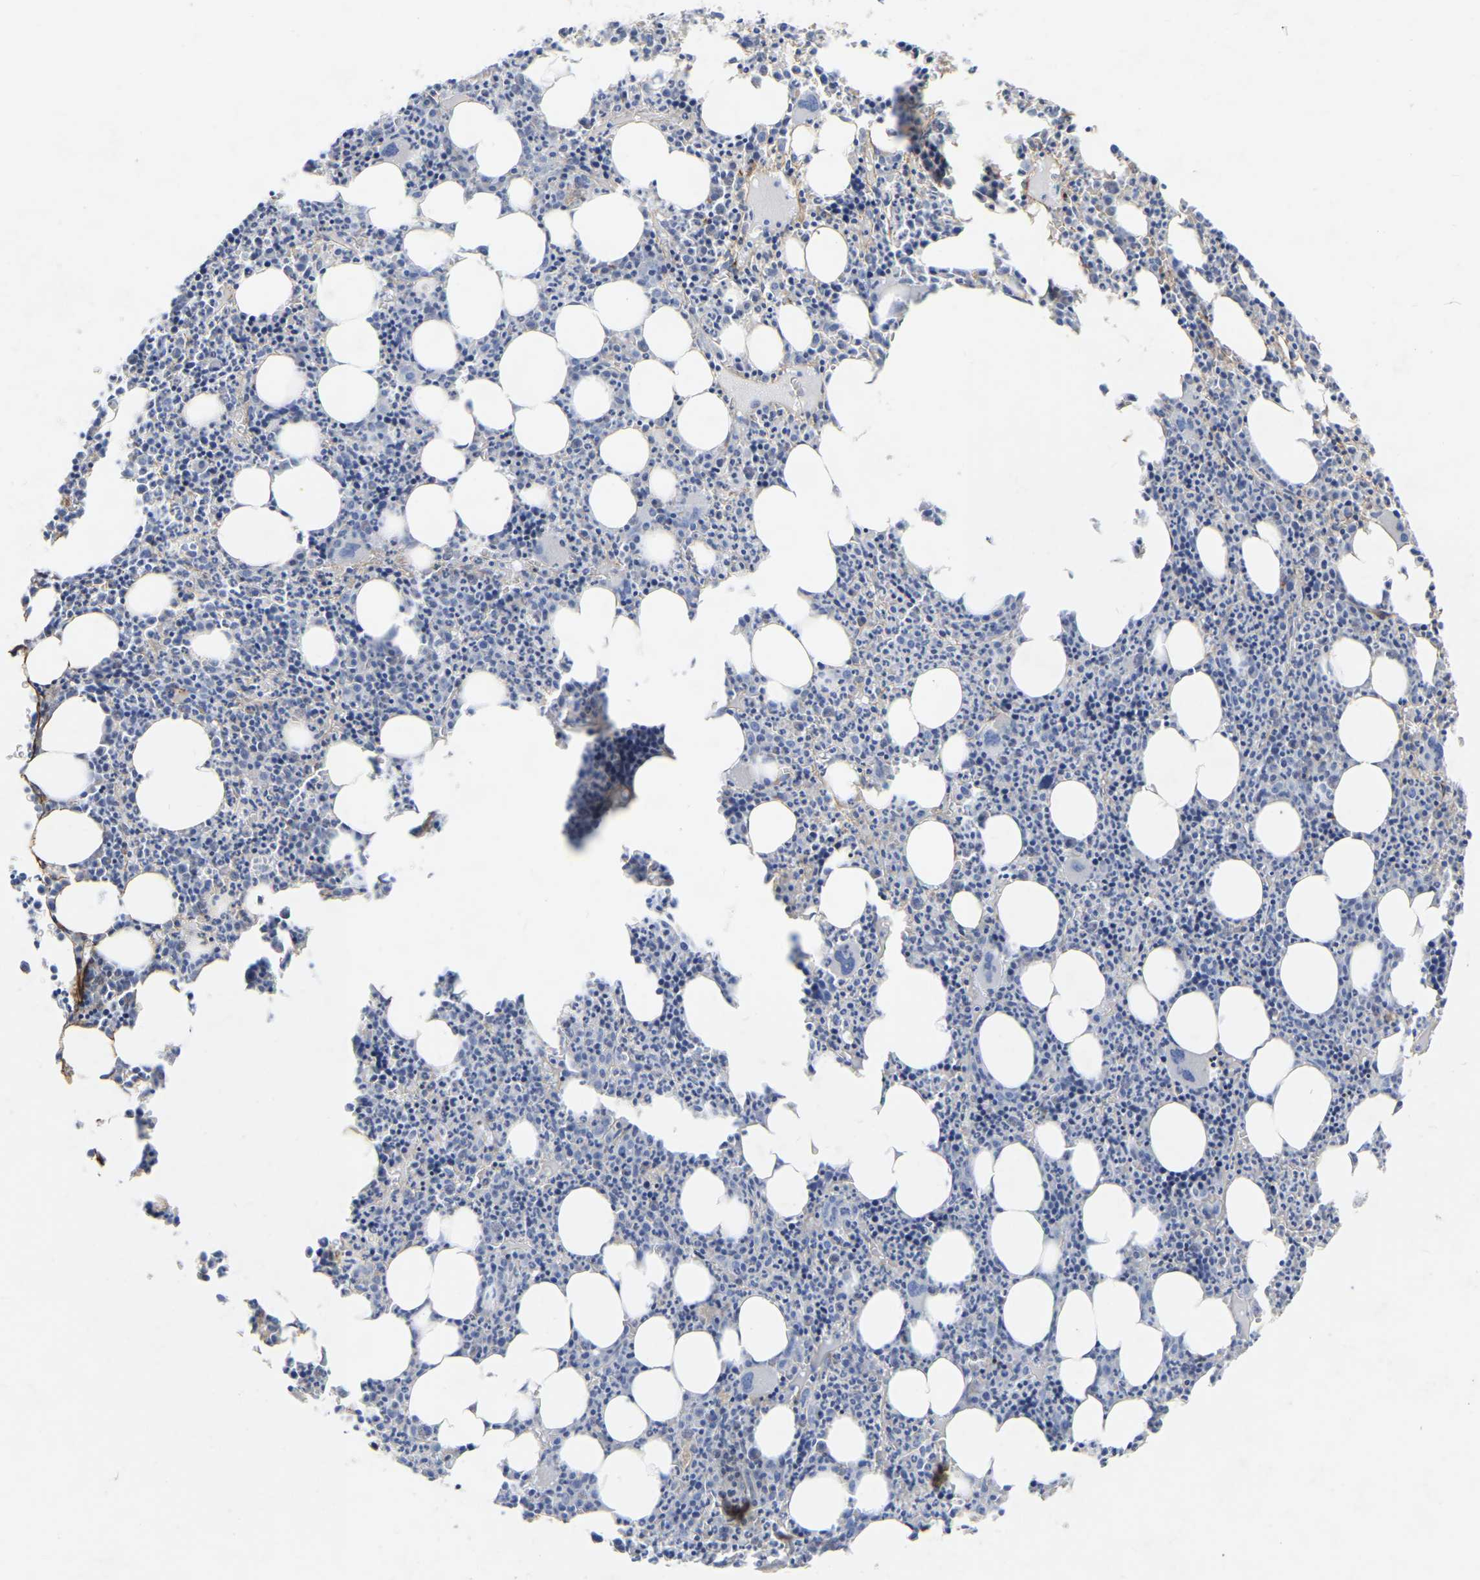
{"staining": {"intensity": "negative", "quantity": "none", "location": "none"}, "tissue": "bone marrow", "cell_type": "Hematopoietic cells", "image_type": "normal", "snomed": [{"axis": "morphology", "description": "Normal tissue, NOS"}, {"axis": "morphology", "description": "Inflammation, NOS"}, {"axis": "topography", "description": "Bone marrow"}], "caption": "Immunohistochemical staining of benign human bone marrow exhibits no significant positivity in hematopoietic cells. The staining is performed using DAB (3,3'-diaminobenzidine) brown chromogen with nuclei counter-stained in using hematoxylin.", "gene": "COL6A1", "patient": {"sex": "female", "age": 40}}